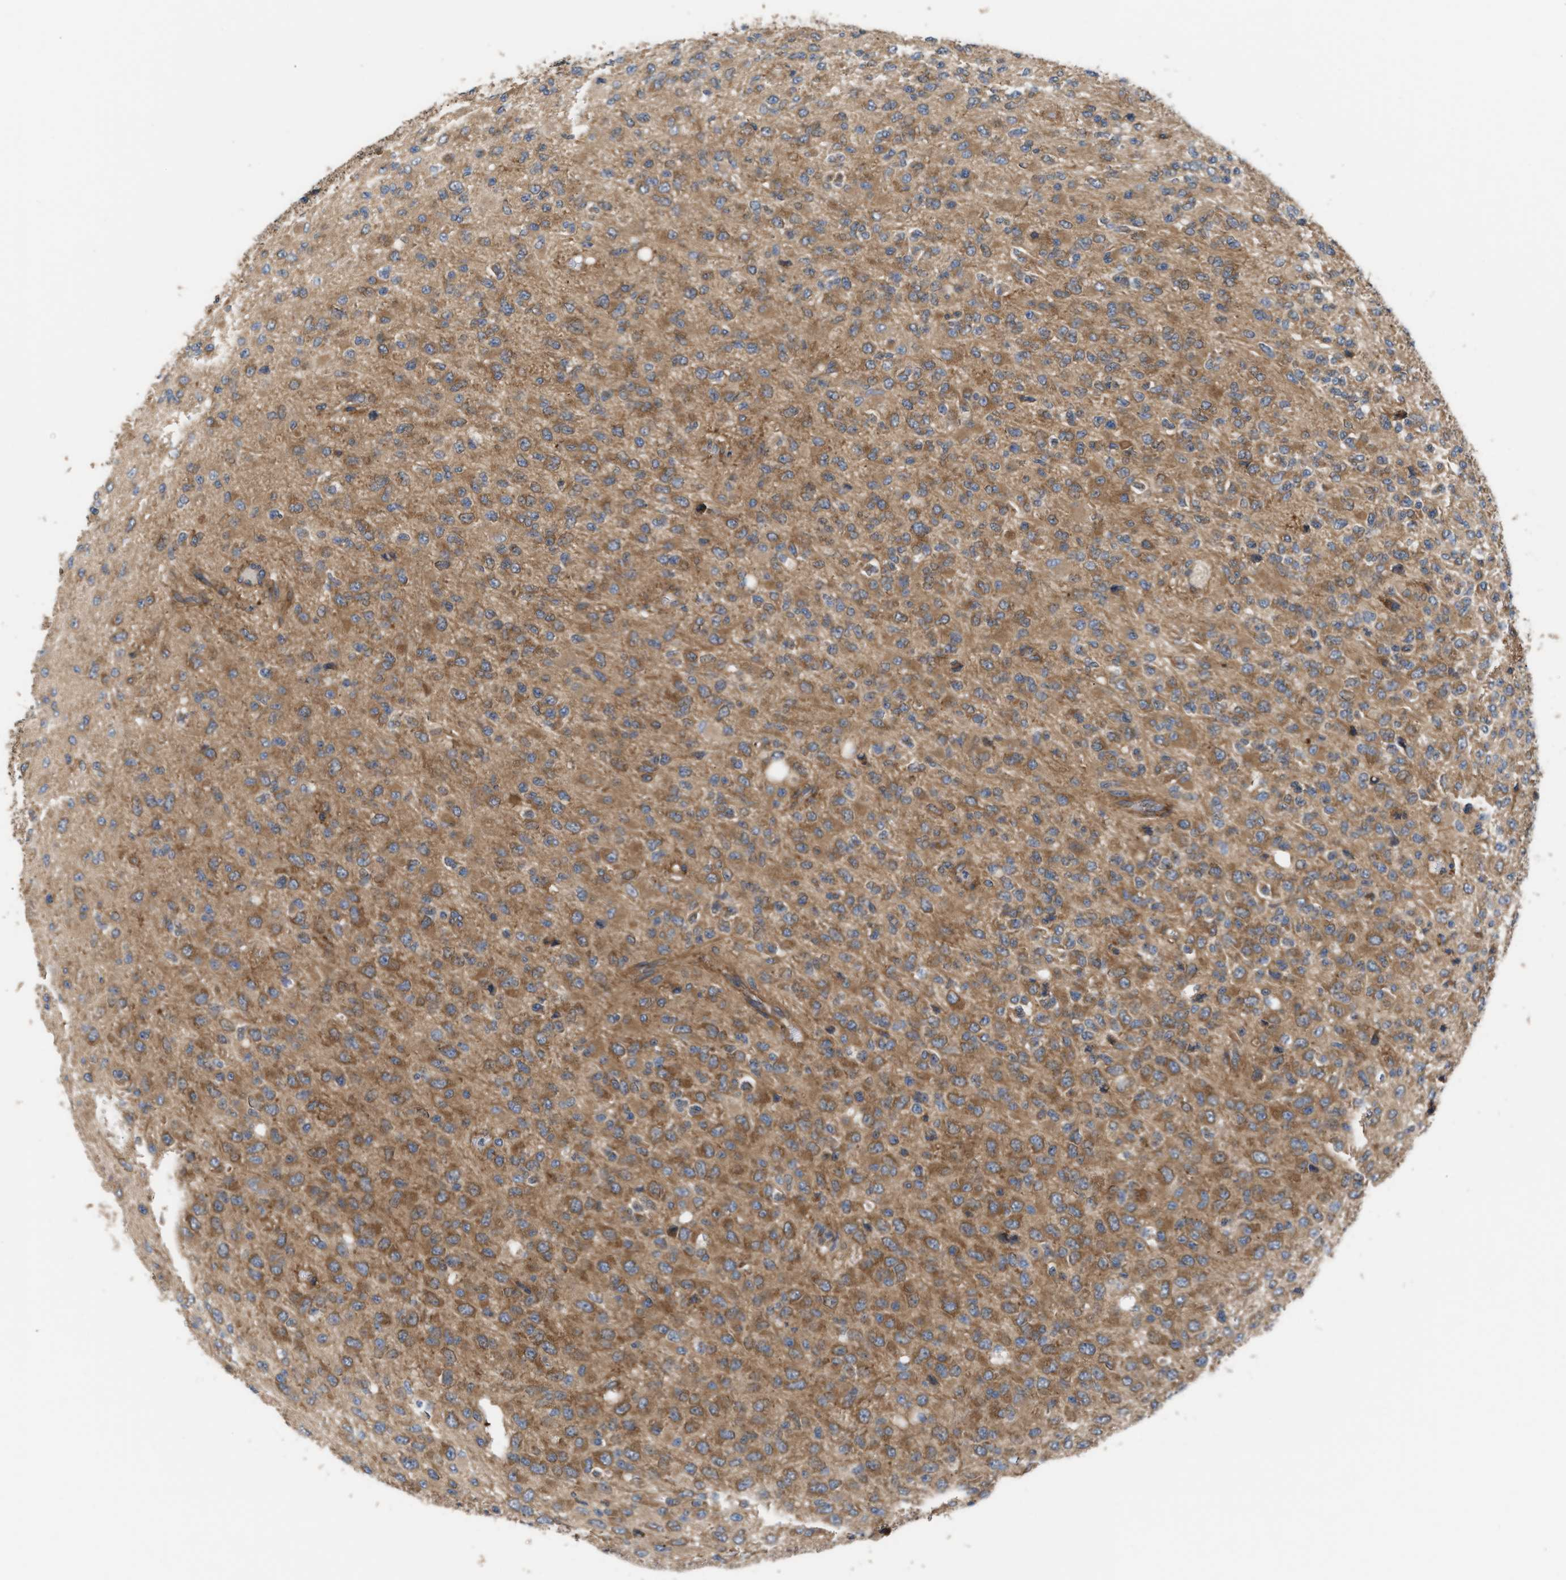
{"staining": {"intensity": "moderate", "quantity": ">75%", "location": "cytoplasmic/membranous"}, "tissue": "glioma", "cell_type": "Tumor cells", "image_type": "cancer", "snomed": [{"axis": "morphology", "description": "Glioma, malignant, High grade"}, {"axis": "topography", "description": "pancreas cauda"}], "caption": "An image showing moderate cytoplasmic/membranous staining in approximately >75% of tumor cells in glioma, as visualized by brown immunohistochemical staining.", "gene": "LAPTM4B", "patient": {"sex": "male", "age": 60}}